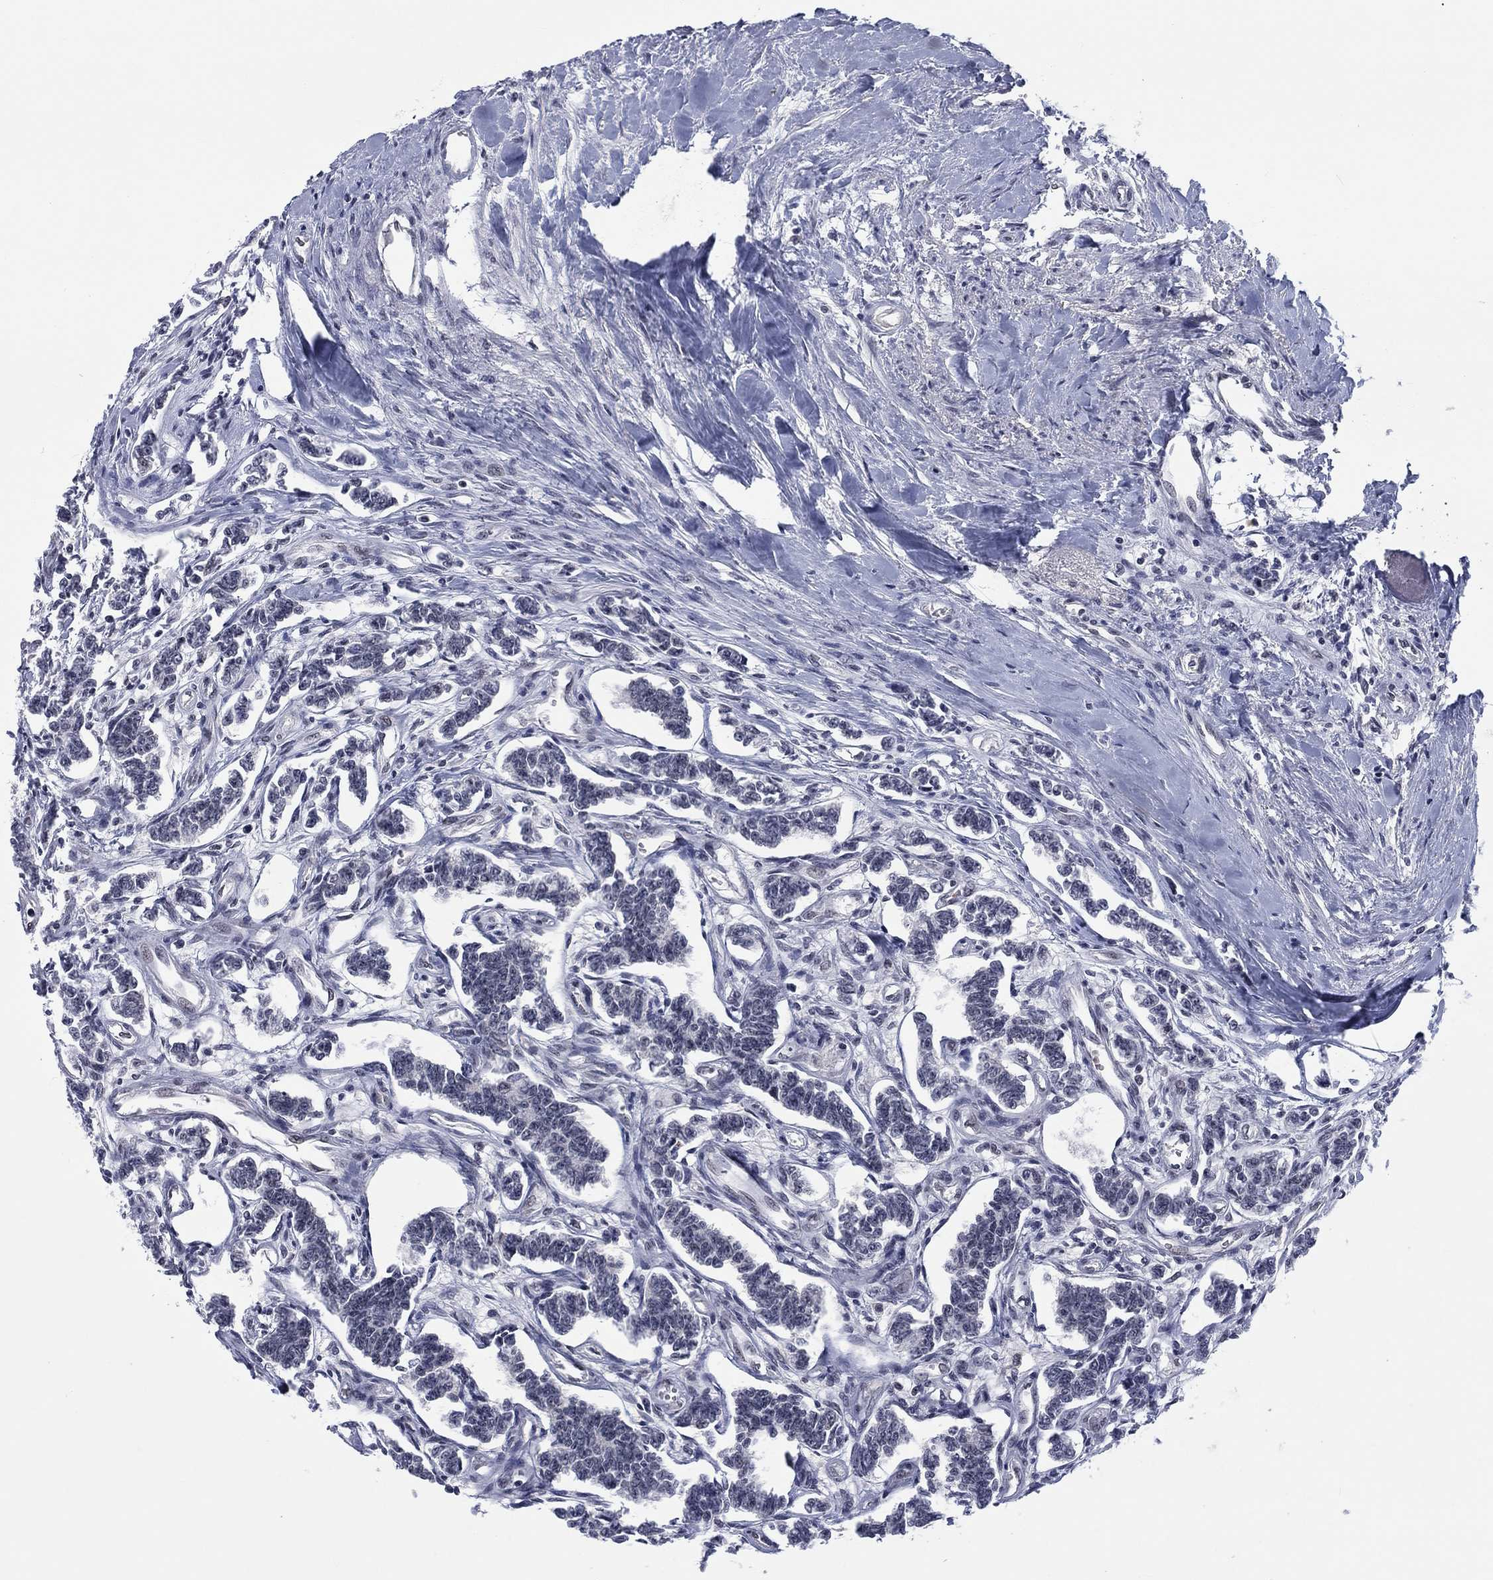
{"staining": {"intensity": "negative", "quantity": "none", "location": "none"}, "tissue": "carcinoid", "cell_type": "Tumor cells", "image_type": "cancer", "snomed": [{"axis": "morphology", "description": "Carcinoid, malignant, NOS"}, {"axis": "topography", "description": "Kidney"}], "caption": "Protein analysis of carcinoid (malignant) demonstrates no significant positivity in tumor cells. Nuclei are stained in blue.", "gene": "FYTTD1", "patient": {"sex": "female", "age": 41}}